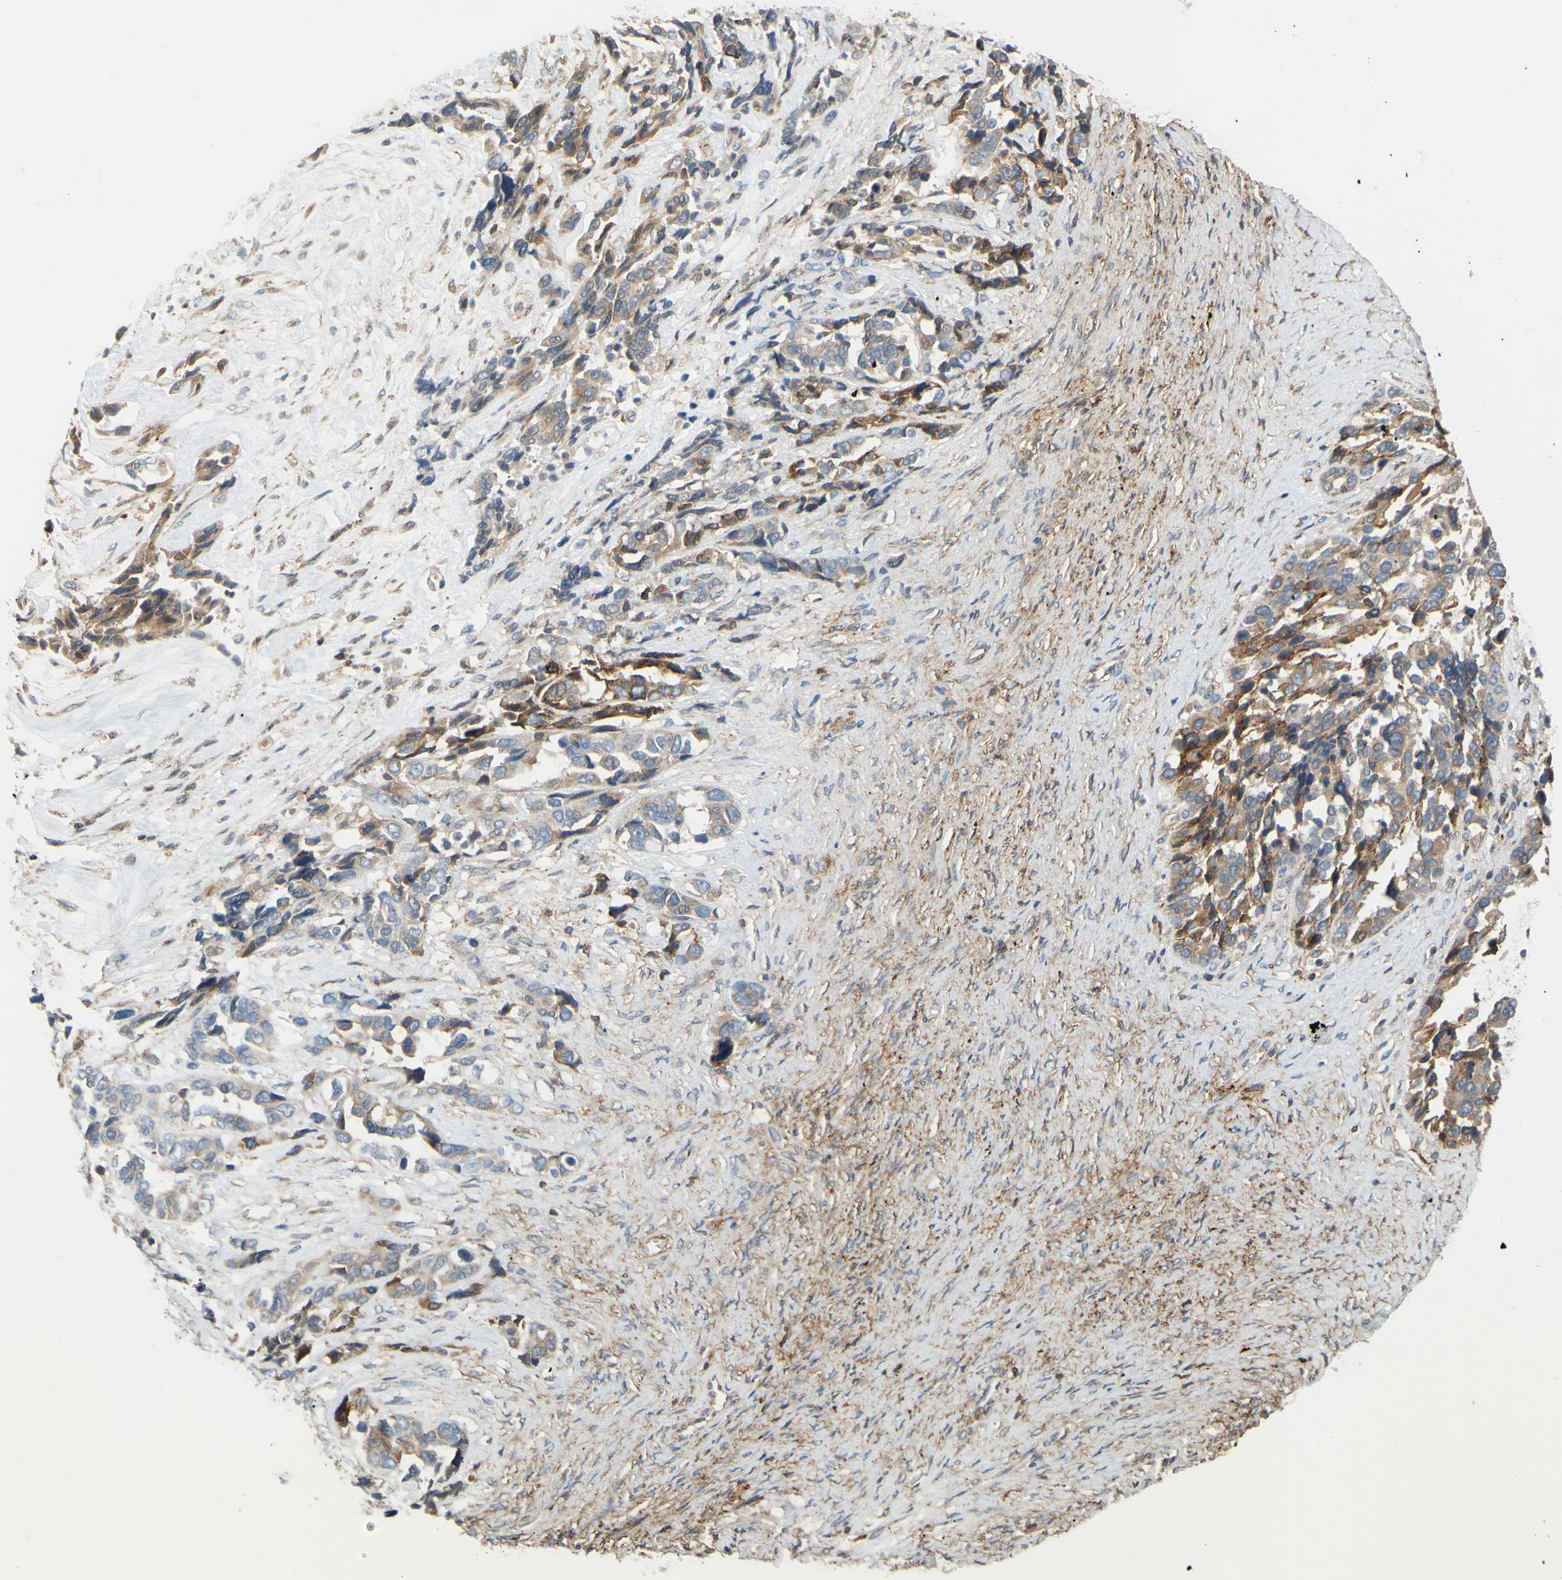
{"staining": {"intensity": "weak", "quantity": ">75%", "location": "cytoplasmic/membranous"}, "tissue": "ovarian cancer", "cell_type": "Tumor cells", "image_type": "cancer", "snomed": [{"axis": "morphology", "description": "Cystadenocarcinoma, serous, NOS"}, {"axis": "topography", "description": "Ovary"}], "caption": "Ovarian cancer (serous cystadenocarcinoma) tissue shows weak cytoplasmic/membranous positivity in approximately >75% of tumor cells, visualized by immunohistochemistry.", "gene": "POR", "patient": {"sex": "female", "age": 44}}